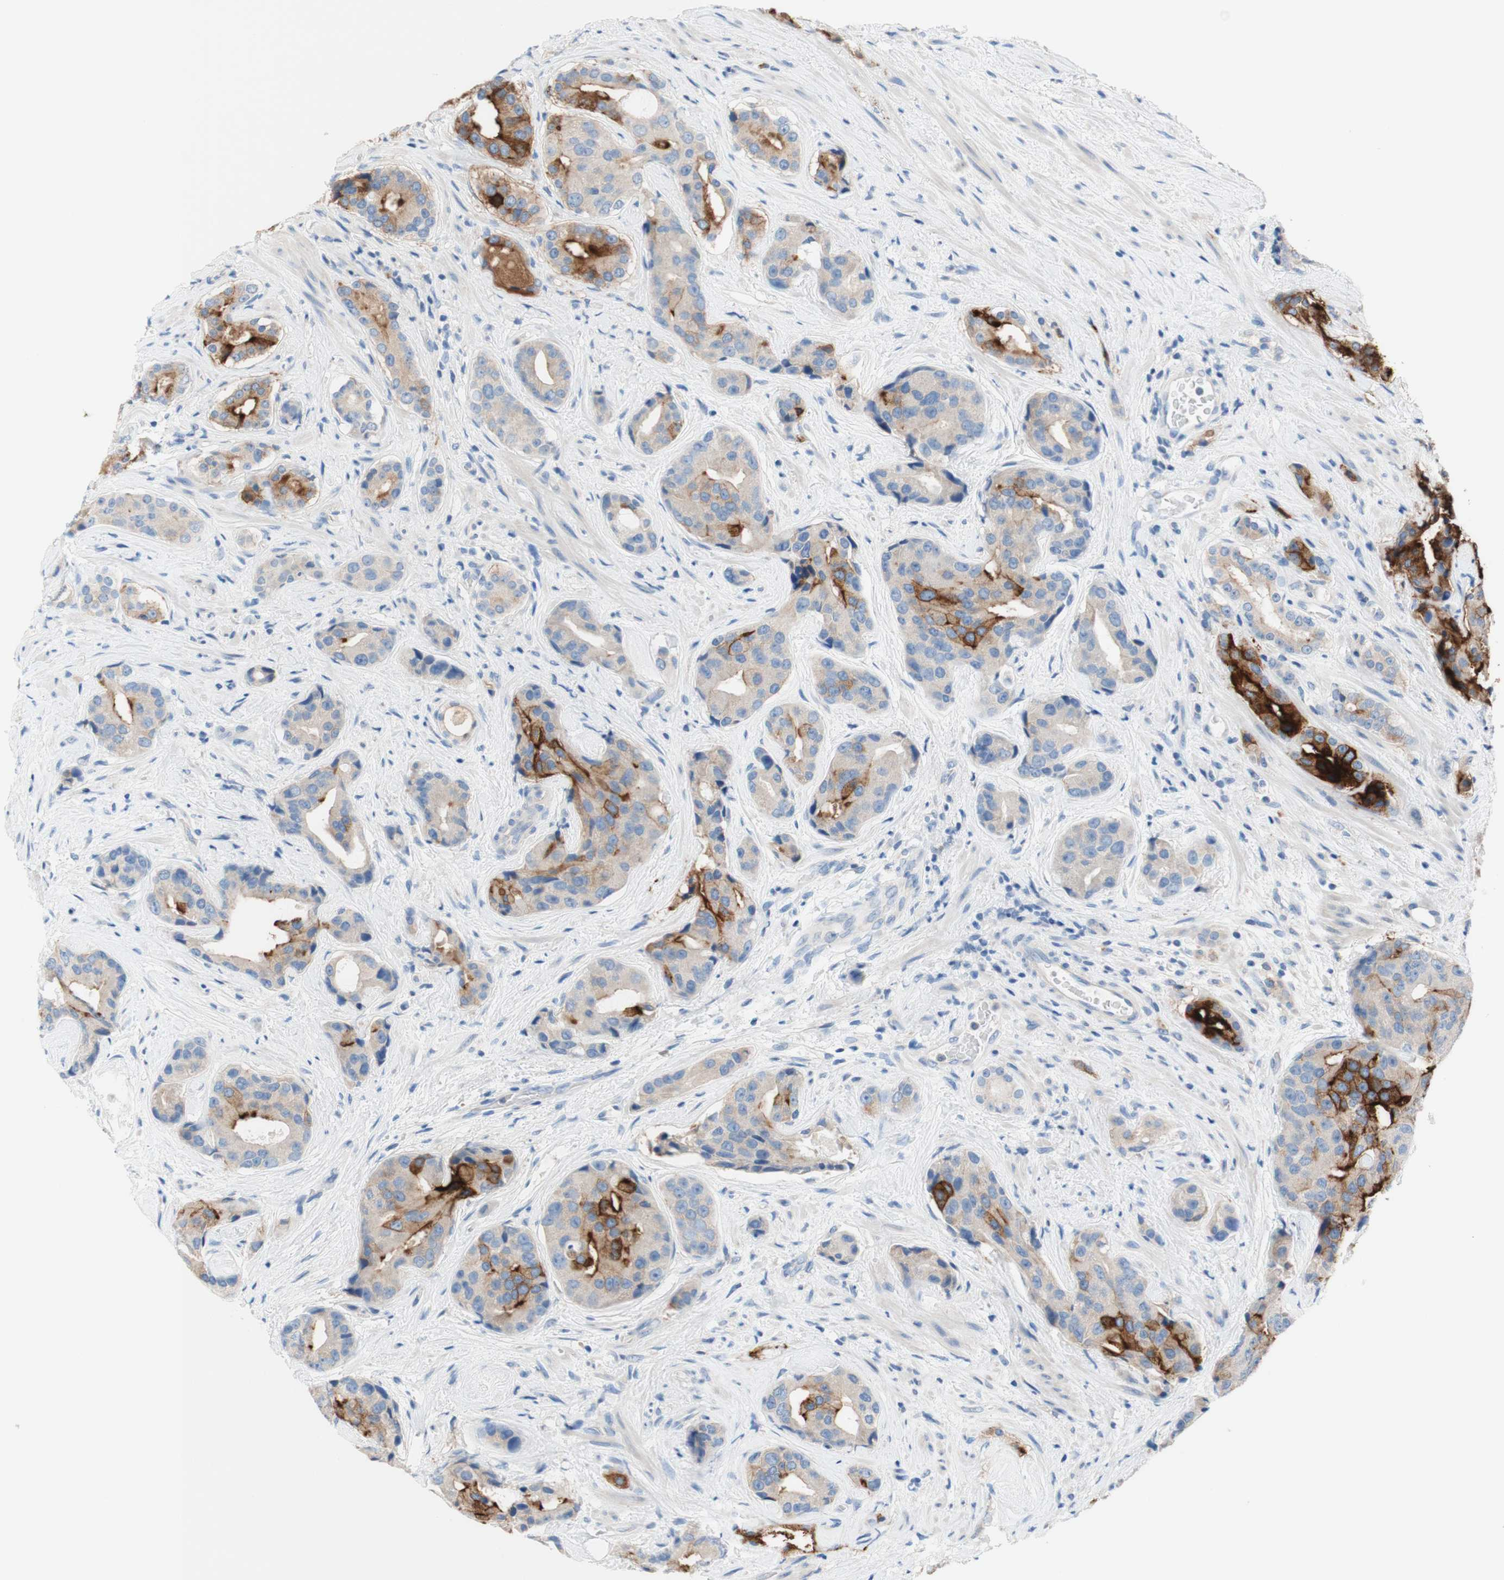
{"staining": {"intensity": "strong", "quantity": "<25%", "location": "cytoplasmic/membranous"}, "tissue": "prostate cancer", "cell_type": "Tumor cells", "image_type": "cancer", "snomed": [{"axis": "morphology", "description": "Adenocarcinoma, High grade"}, {"axis": "topography", "description": "Prostate"}], "caption": "High-magnification brightfield microscopy of prostate cancer stained with DAB (brown) and counterstained with hematoxylin (blue). tumor cells exhibit strong cytoplasmic/membranous expression is seen in approximately<25% of cells.", "gene": "F3", "patient": {"sex": "male", "age": 71}}